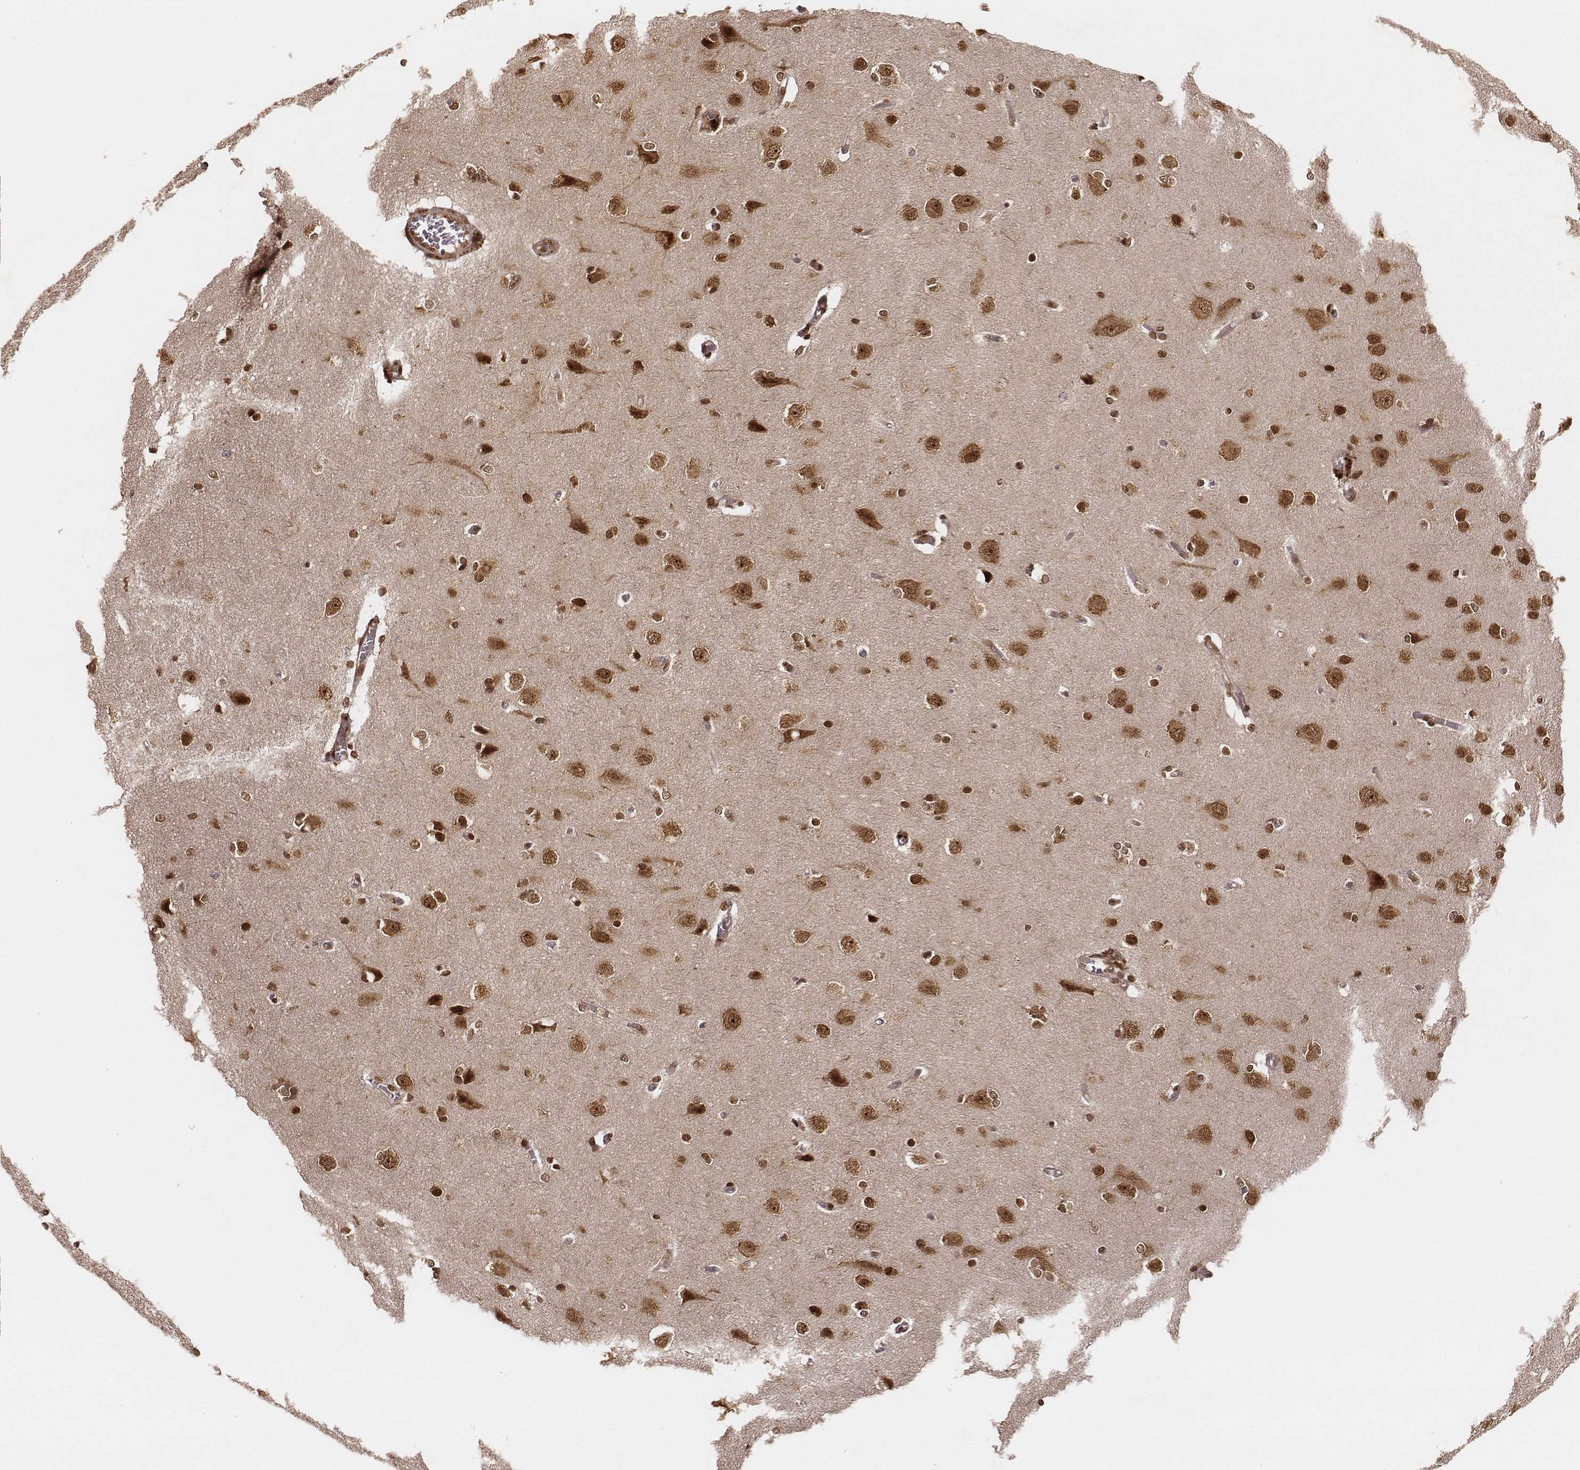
{"staining": {"intensity": "moderate", "quantity": ">75%", "location": "cytoplasmic/membranous,nuclear"}, "tissue": "cerebral cortex", "cell_type": "Endothelial cells", "image_type": "normal", "snomed": [{"axis": "morphology", "description": "Normal tissue, NOS"}, {"axis": "topography", "description": "Cerebral cortex"}], "caption": "Immunohistochemical staining of benign cerebral cortex shows >75% levels of moderate cytoplasmic/membranous,nuclear protein expression in about >75% of endothelial cells. Nuclei are stained in blue.", "gene": "NFX1", "patient": {"sex": "male", "age": 37}}